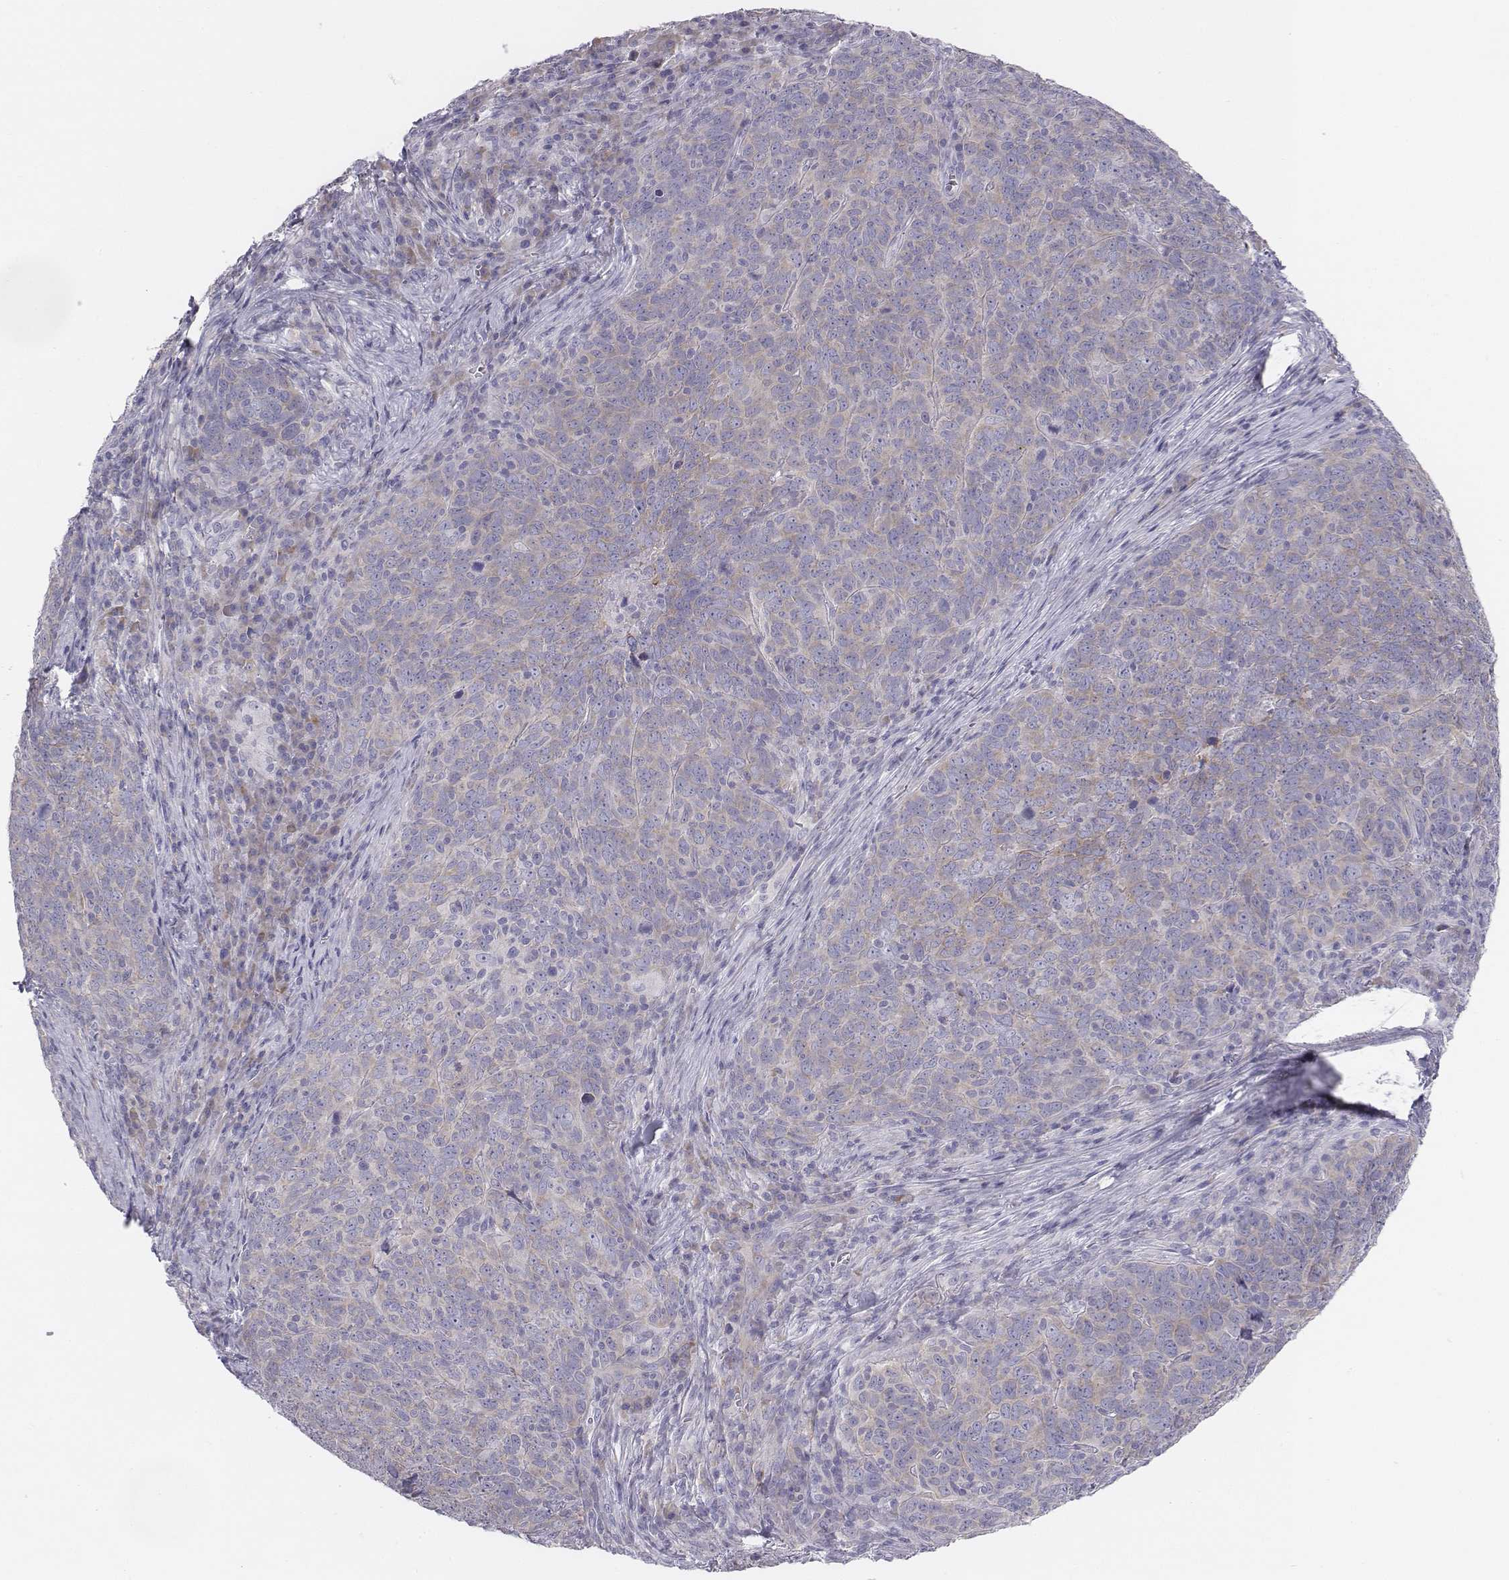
{"staining": {"intensity": "negative", "quantity": "none", "location": "none"}, "tissue": "skin cancer", "cell_type": "Tumor cells", "image_type": "cancer", "snomed": [{"axis": "morphology", "description": "Squamous cell carcinoma, NOS"}, {"axis": "topography", "description": "Skin"}, {"axis": "topography", "description": "Anal"}], "caption": "Protein analysis of skin squamous cell carcinoma exhibits no significant staining in tumor cells.", "gene": "CHST14", "patient": {"sex": "female", "age": 51}}